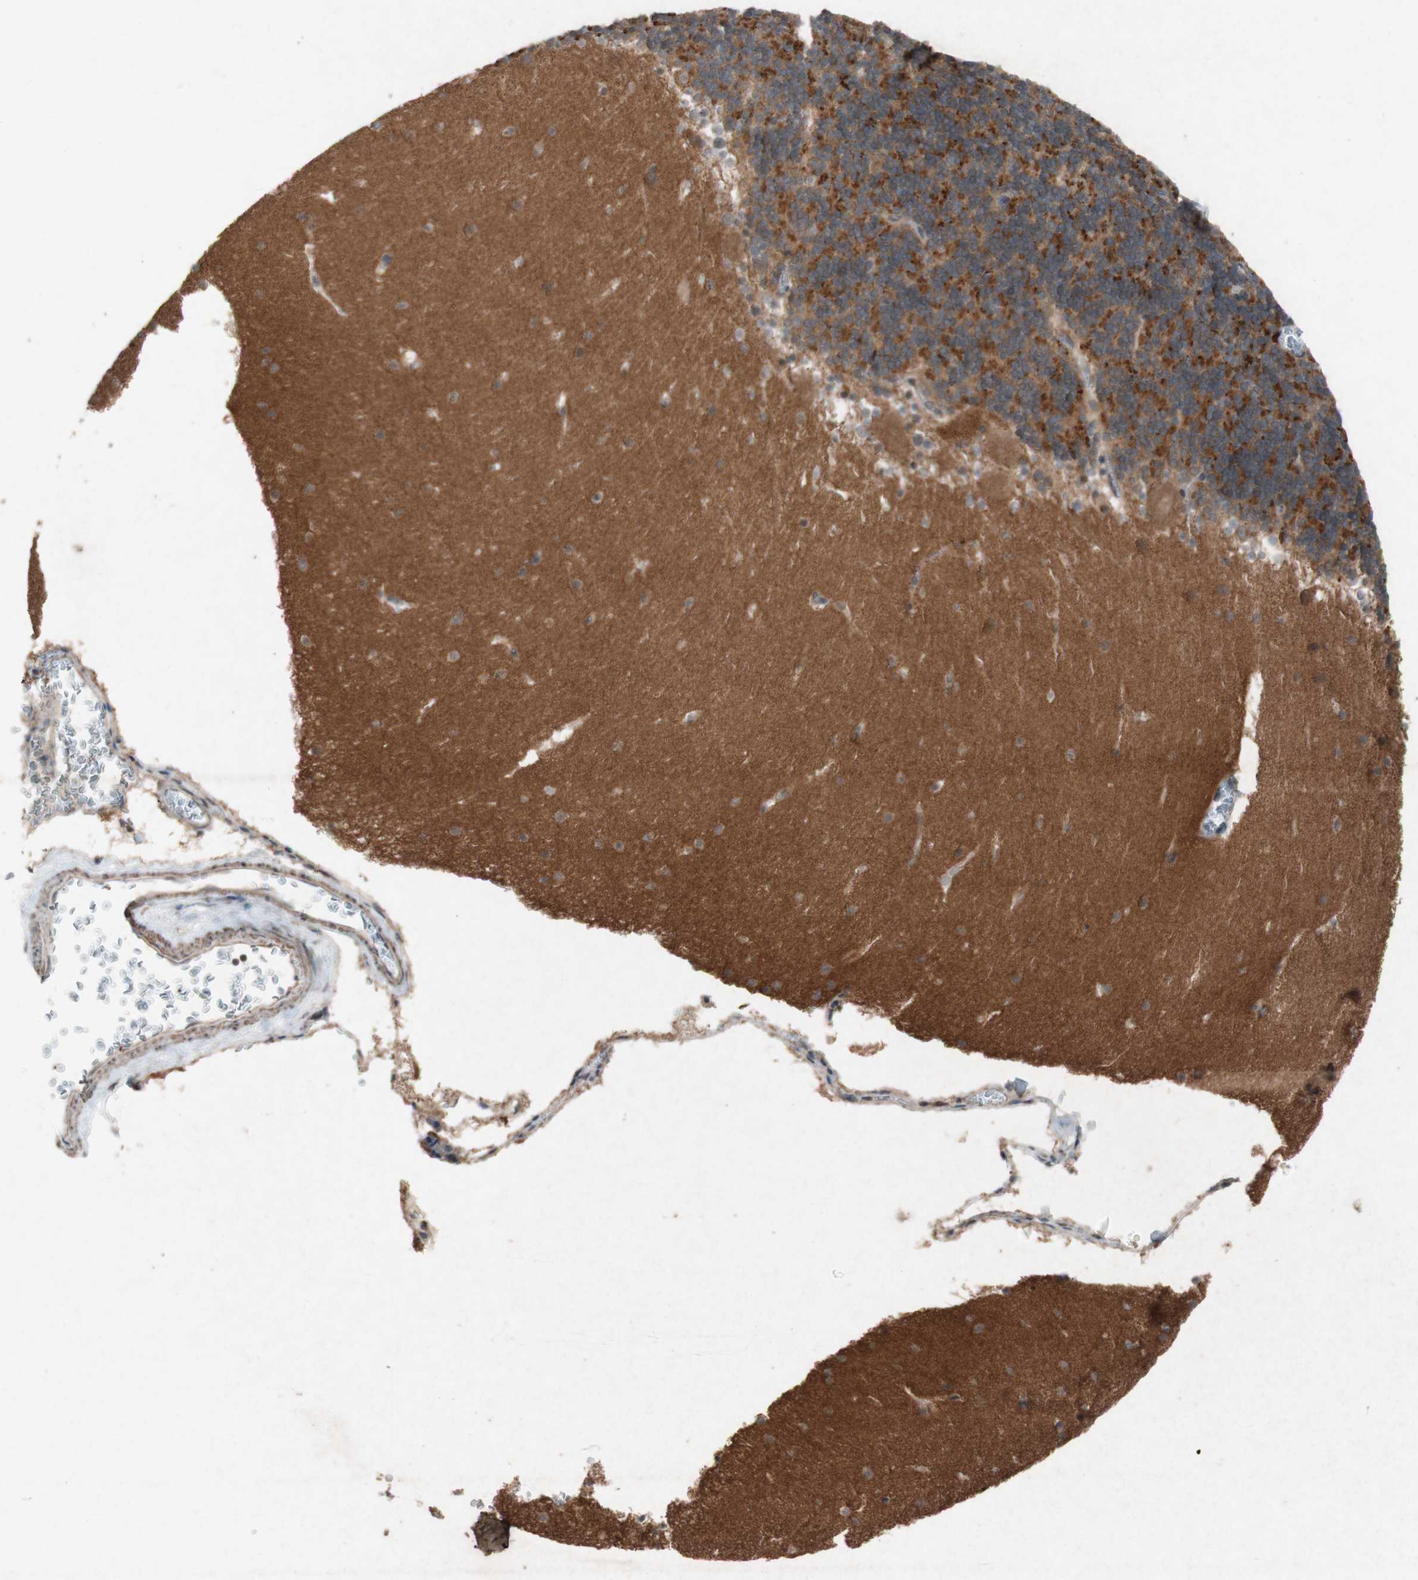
{"staining": {"intensity": "strong", "quantity": ">75%", "location": "cytoplasmic/membranous"}, "tissue": "cerebellum", "cell_type": "Cells in granular layer", "image_type": "normal", "snomed": [{"axis": "morphology", "description": "Normal tissue, NOS"}, {"axis": "topography", "description": "Cerebellum"}], "caption": "This is a photomicrograph of immunohistochemistry (IHC) staining of normal cerebellum, which shows strong positivity in the cytoplasmic/membranous of cells in granular layer.", "gene": "ATP6V1F", "patient": {"sex": "male", "age": 45}}